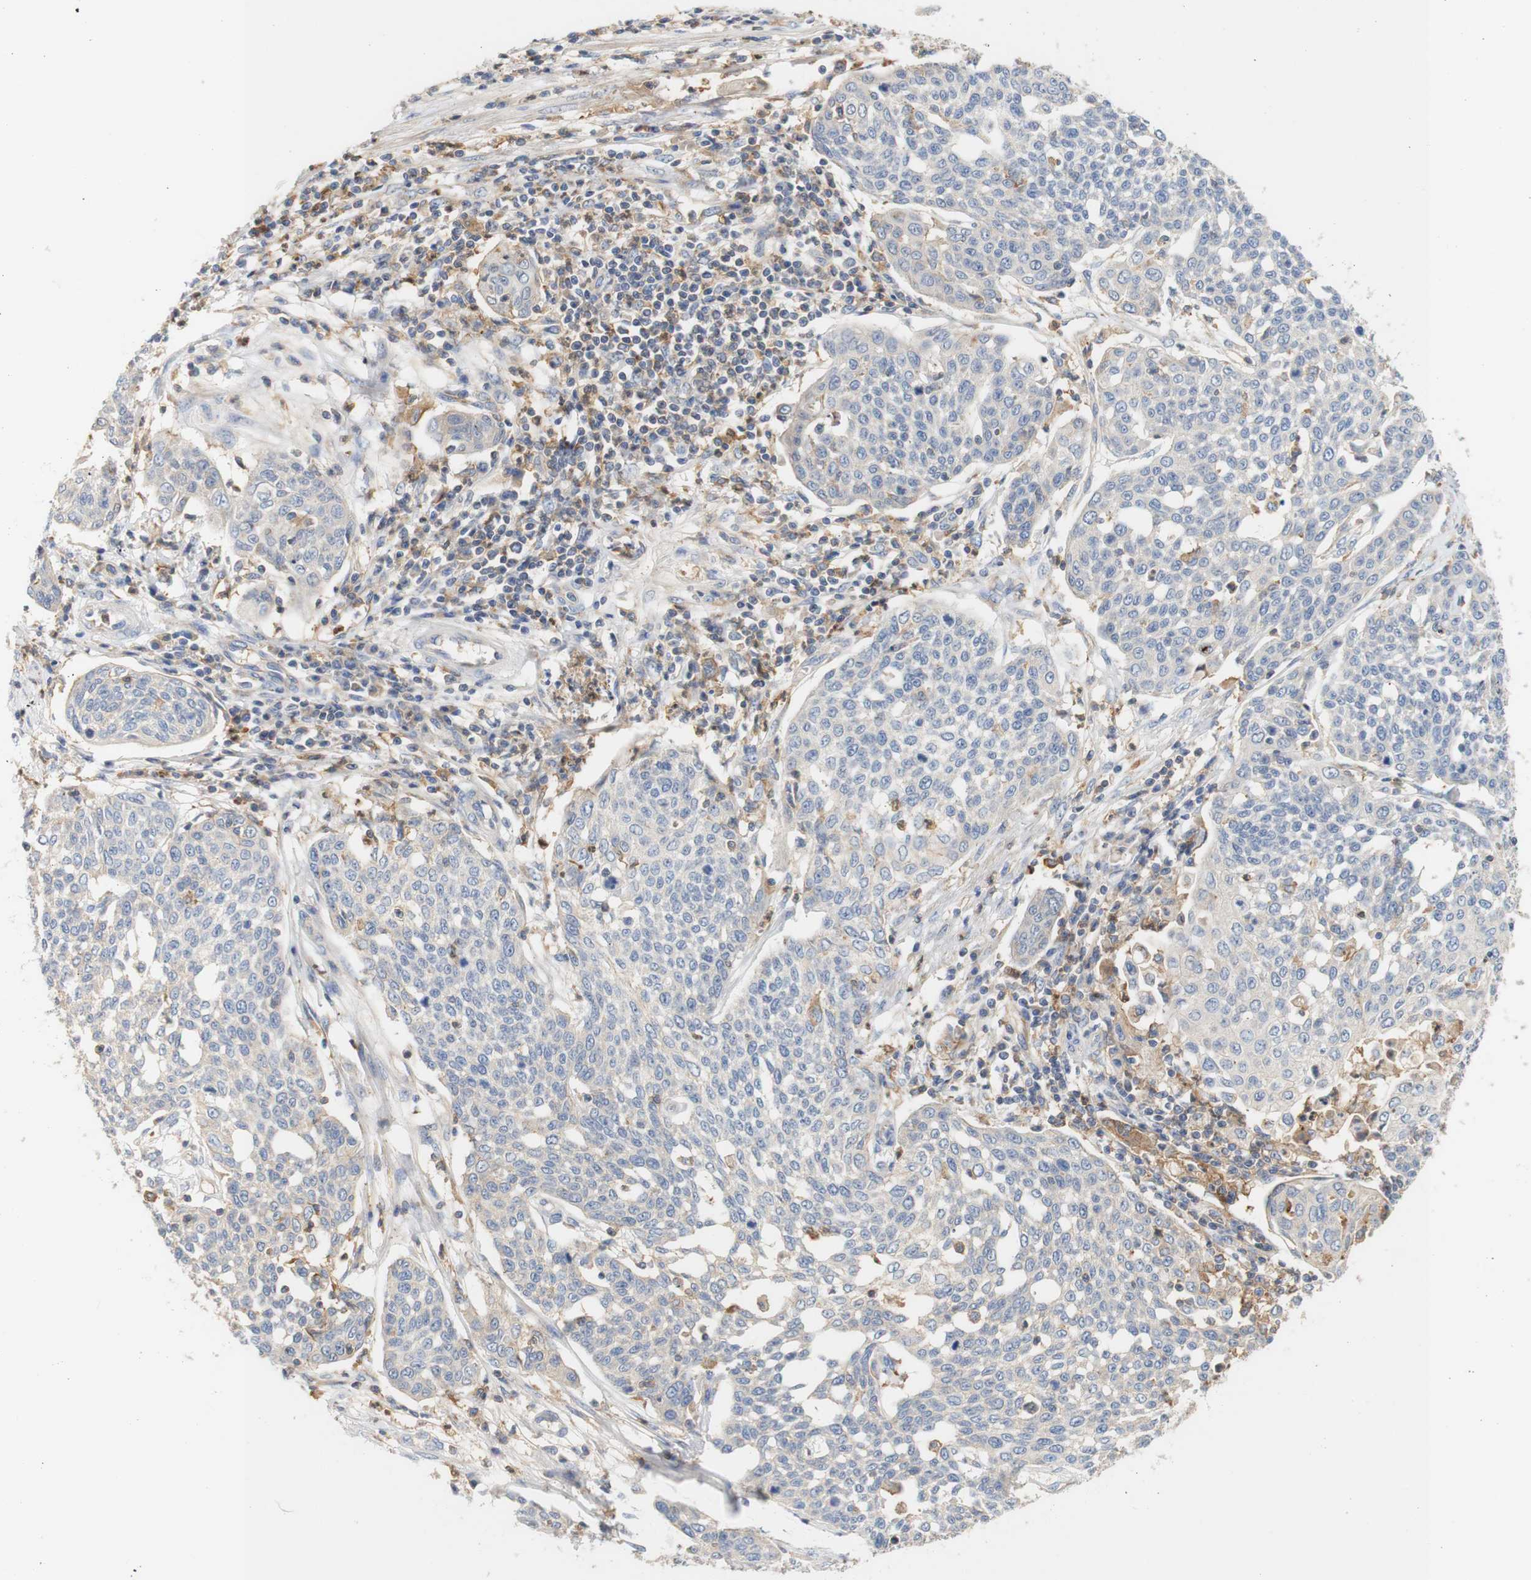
{"staining": {"intensity": "negative", "quantity": "none", "location": "none"}, "tissue": "cervical cancer", "cell_type": "Tumor cells", "image_type": "cancer", "snomed": [{"axis": "morphology", "description": "Squamous cell carcinoma, NOS"}, {"axis": "topography", "description": "Cervix"}], "caption": "Immunohistochemical staining of human cervical cancer shows no significant staining in tumor cells.", "gene": "PCDH7", "patient": {"sex": "female", "age": 34}}